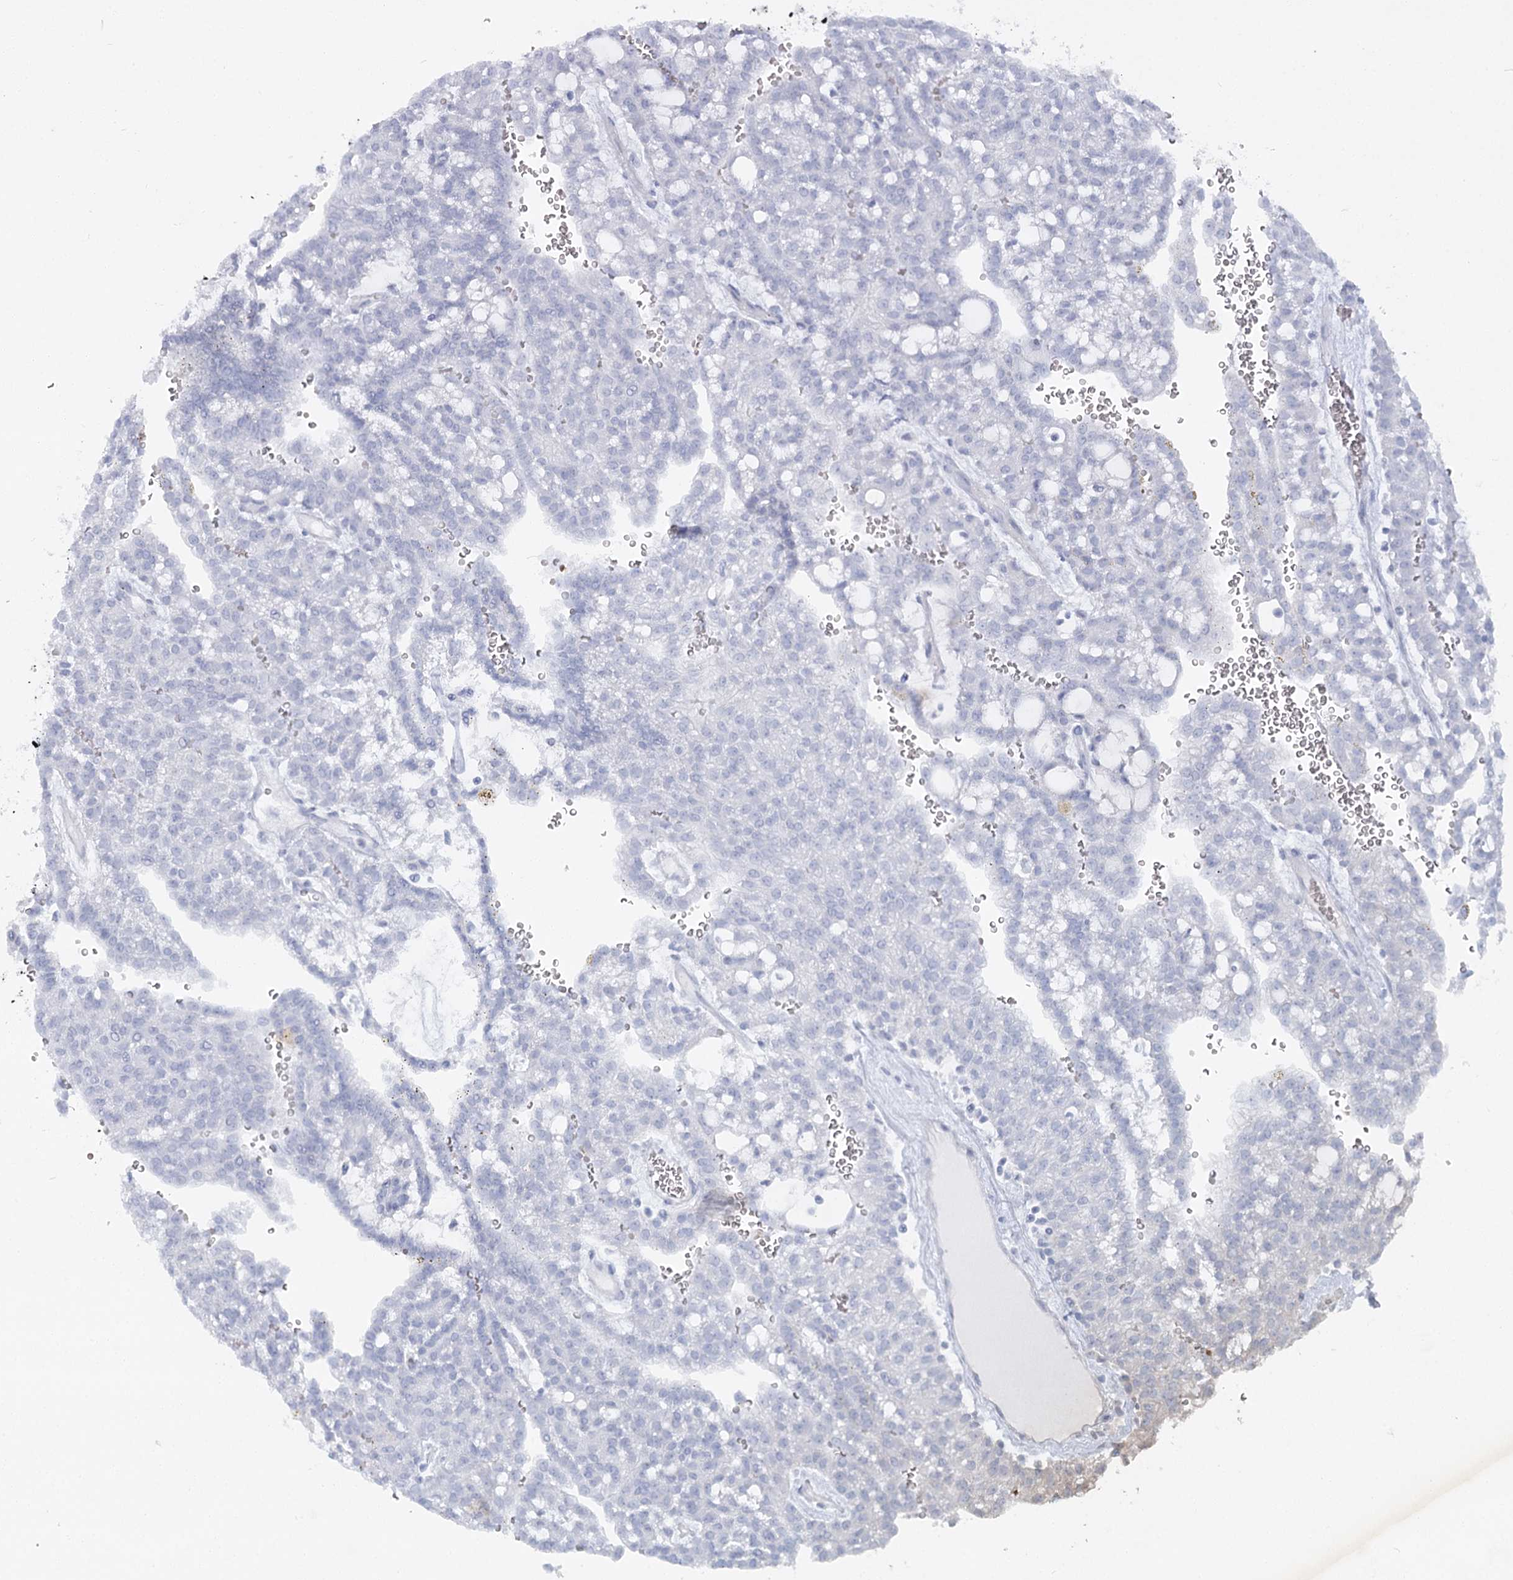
{"staining": {"intensity": "negative", "quantity": "none", "location": "none"}, "tissue": "renal cancer", "cell_type": "Tumor cells", "image_type": "cancer", "snomed": [{"axis": "morphology", "description": "Adenocarcinoma, NOS"}, {"axis": "topography", "description": "Kidney"}], "caption": "Immunohistochemical staining of human renal cancer (adenocarcinoma) shows no significant staining in tumor cells.", "gene": "IFIT5", "patient": {"sex": "male", "age": 63}}